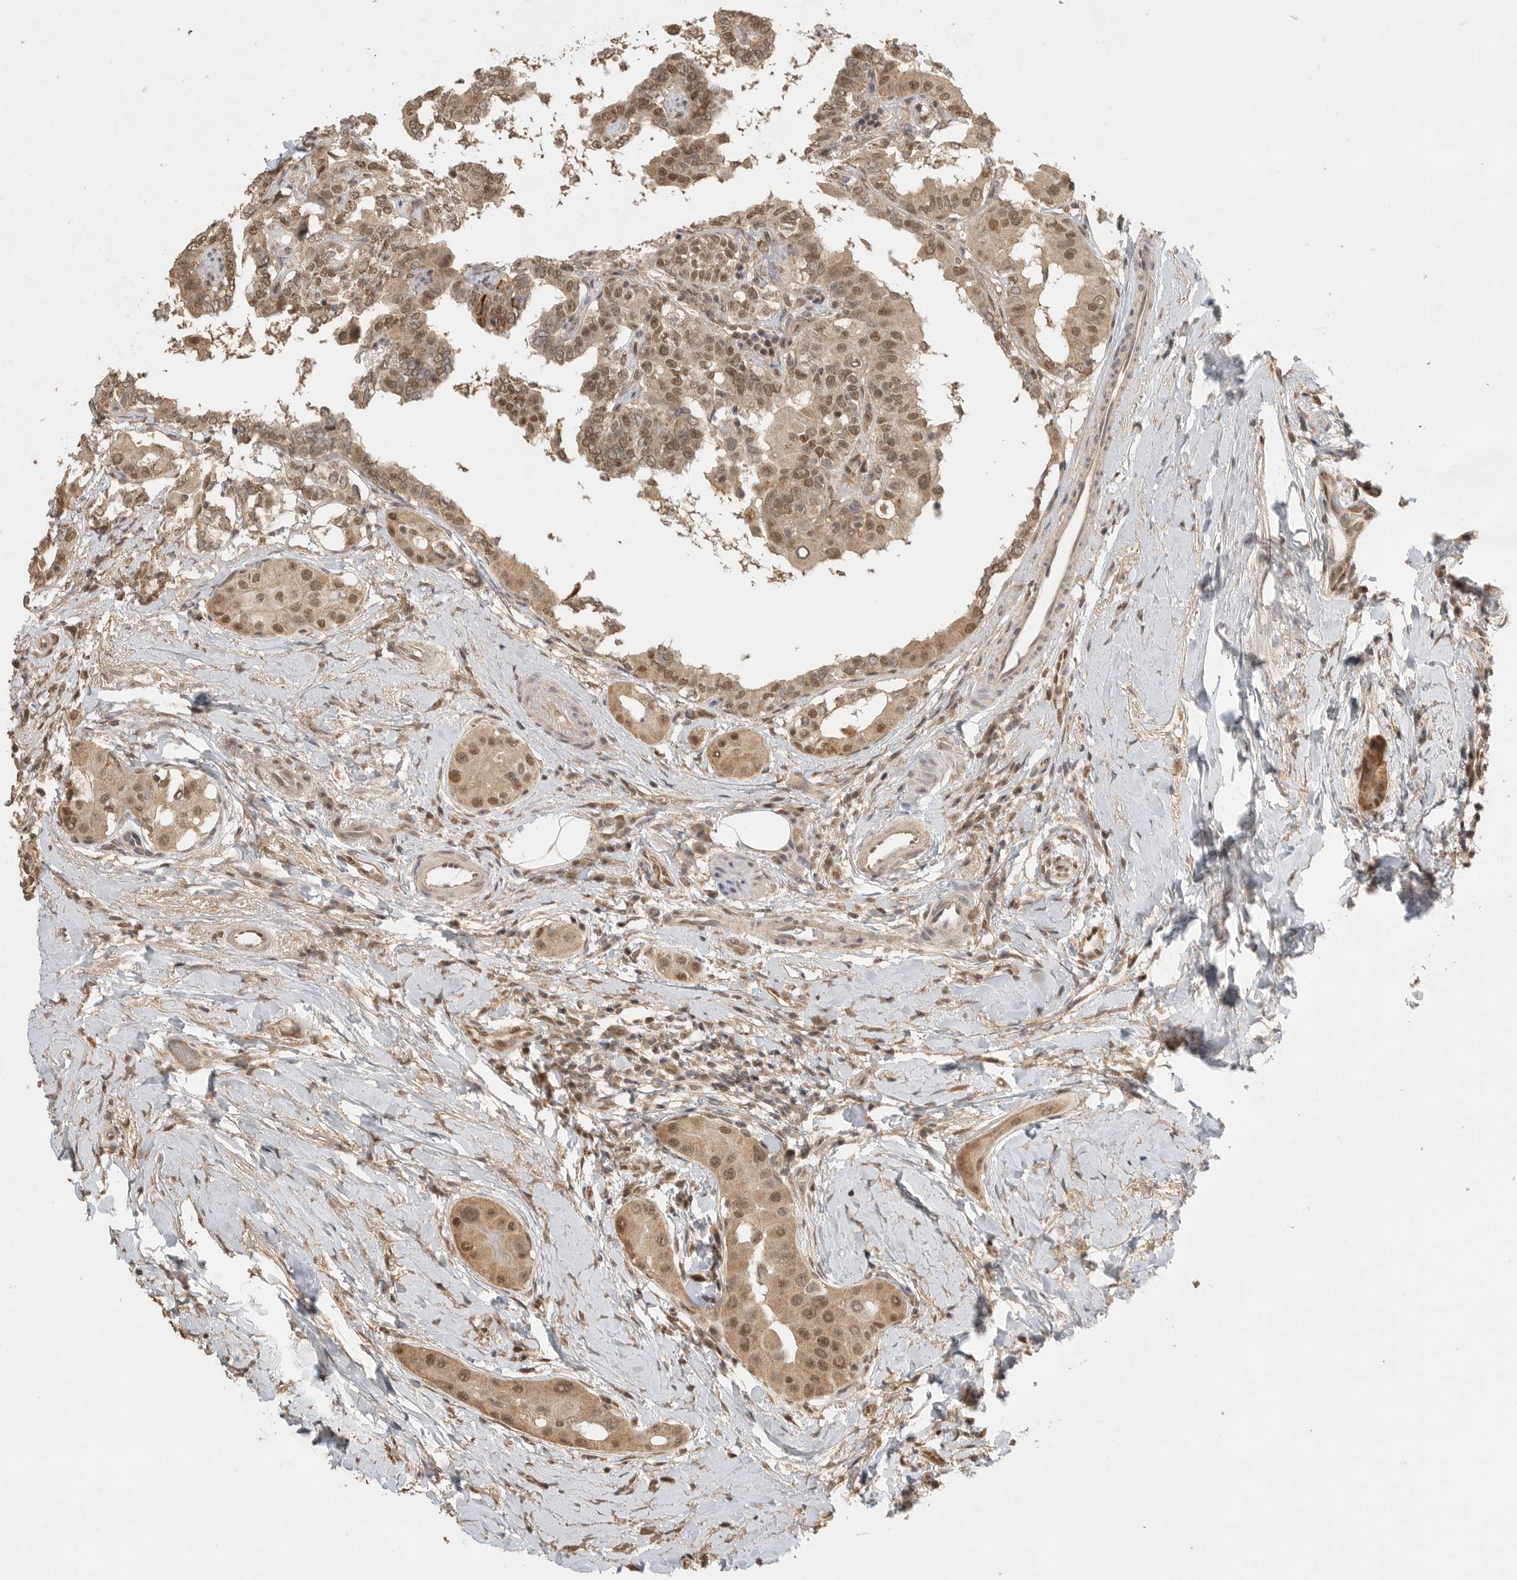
{"staining": {"intensity": "weak", "quantity": ">75%", "location": "cytoplasmic/membranous,nuclear"}, "tissue": "thyroid cancer", "cell_type": "Tumor cells", "image_type": "cancer", "snomed": [{"axis": "morphology", "description": "Papillary adenocarcinoma, NOS"}, {"axis": "topography", "description": "Thyroid gland"}], "caption": "Human thyroid cancer stained with a protein marker shows weak staining in tumor cells.", "gene": "DFFA", "patient": {"sex": "male", "age": 33}}